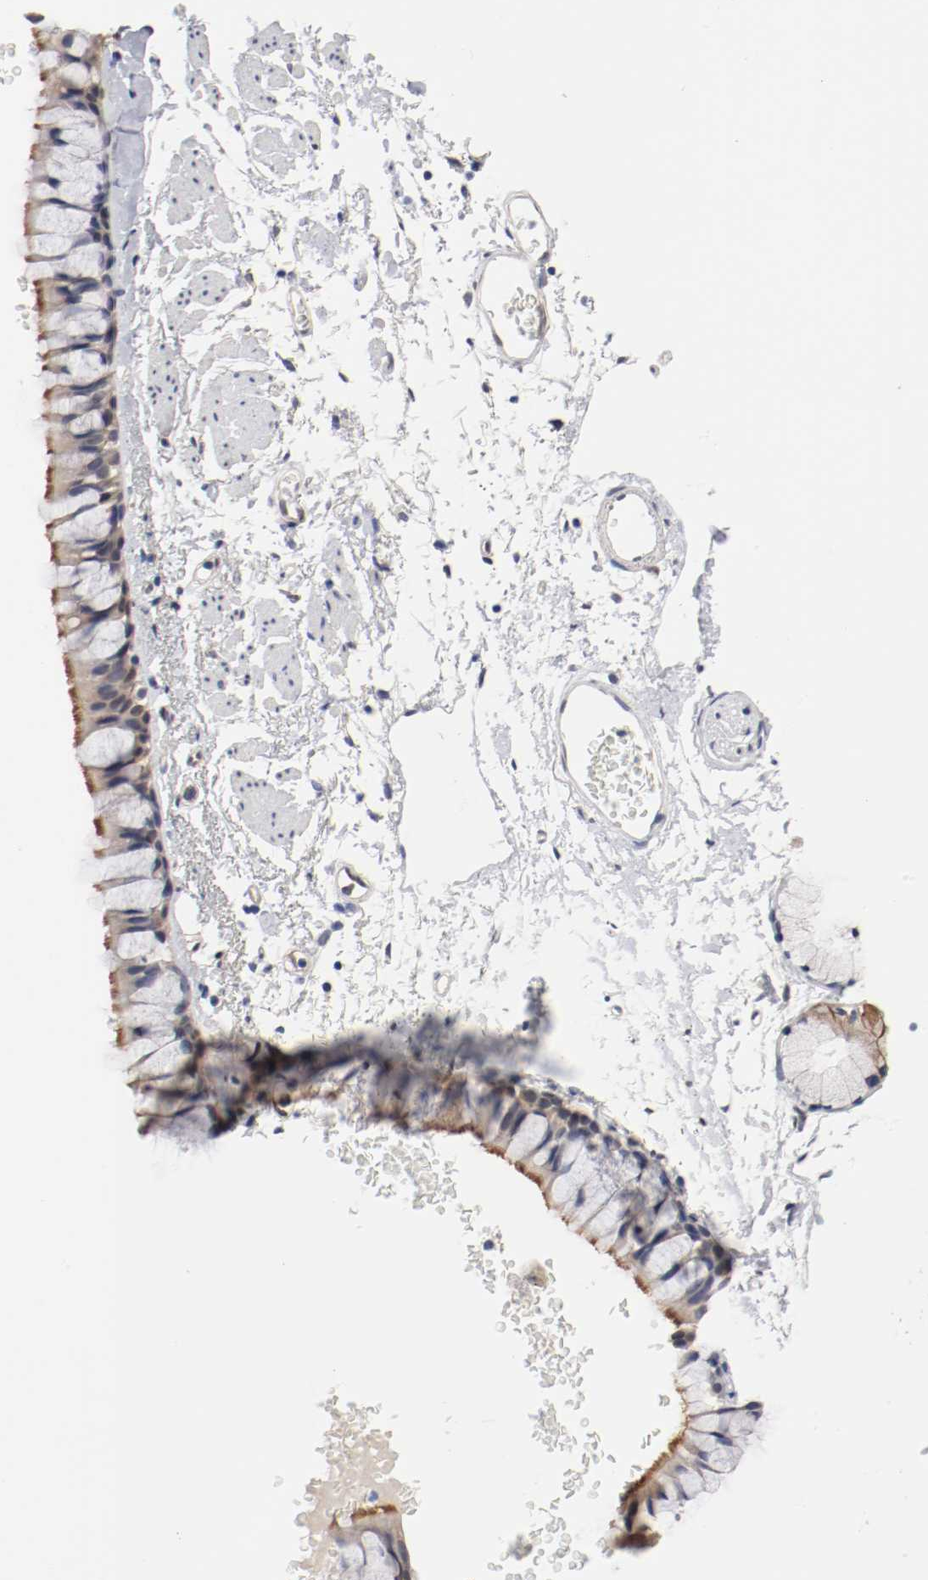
{"staining": {"intensity": "moderate", "quantity": ">75%", "location": "cytoplasmic/membranous,nuclear"}, "tissue": "bronchus", "cell_type": "Respiratory epithelial cells", "image_type": "normal", "snomed": [{"axis": "morphology", "description": "Normal tissue, NOS"}, {"axis": "topography", "description": "Bronchus"}], "caption": "This micrograph exhibits immunohistochemistry staining of unremarkable bronchus, with medium moderate cytoplasmic/membranous,nuclear expression in about >75% of respiratory epithelial cells.", "gene": "FOSL2", "patient": {"sex": "female", "age": 73}}